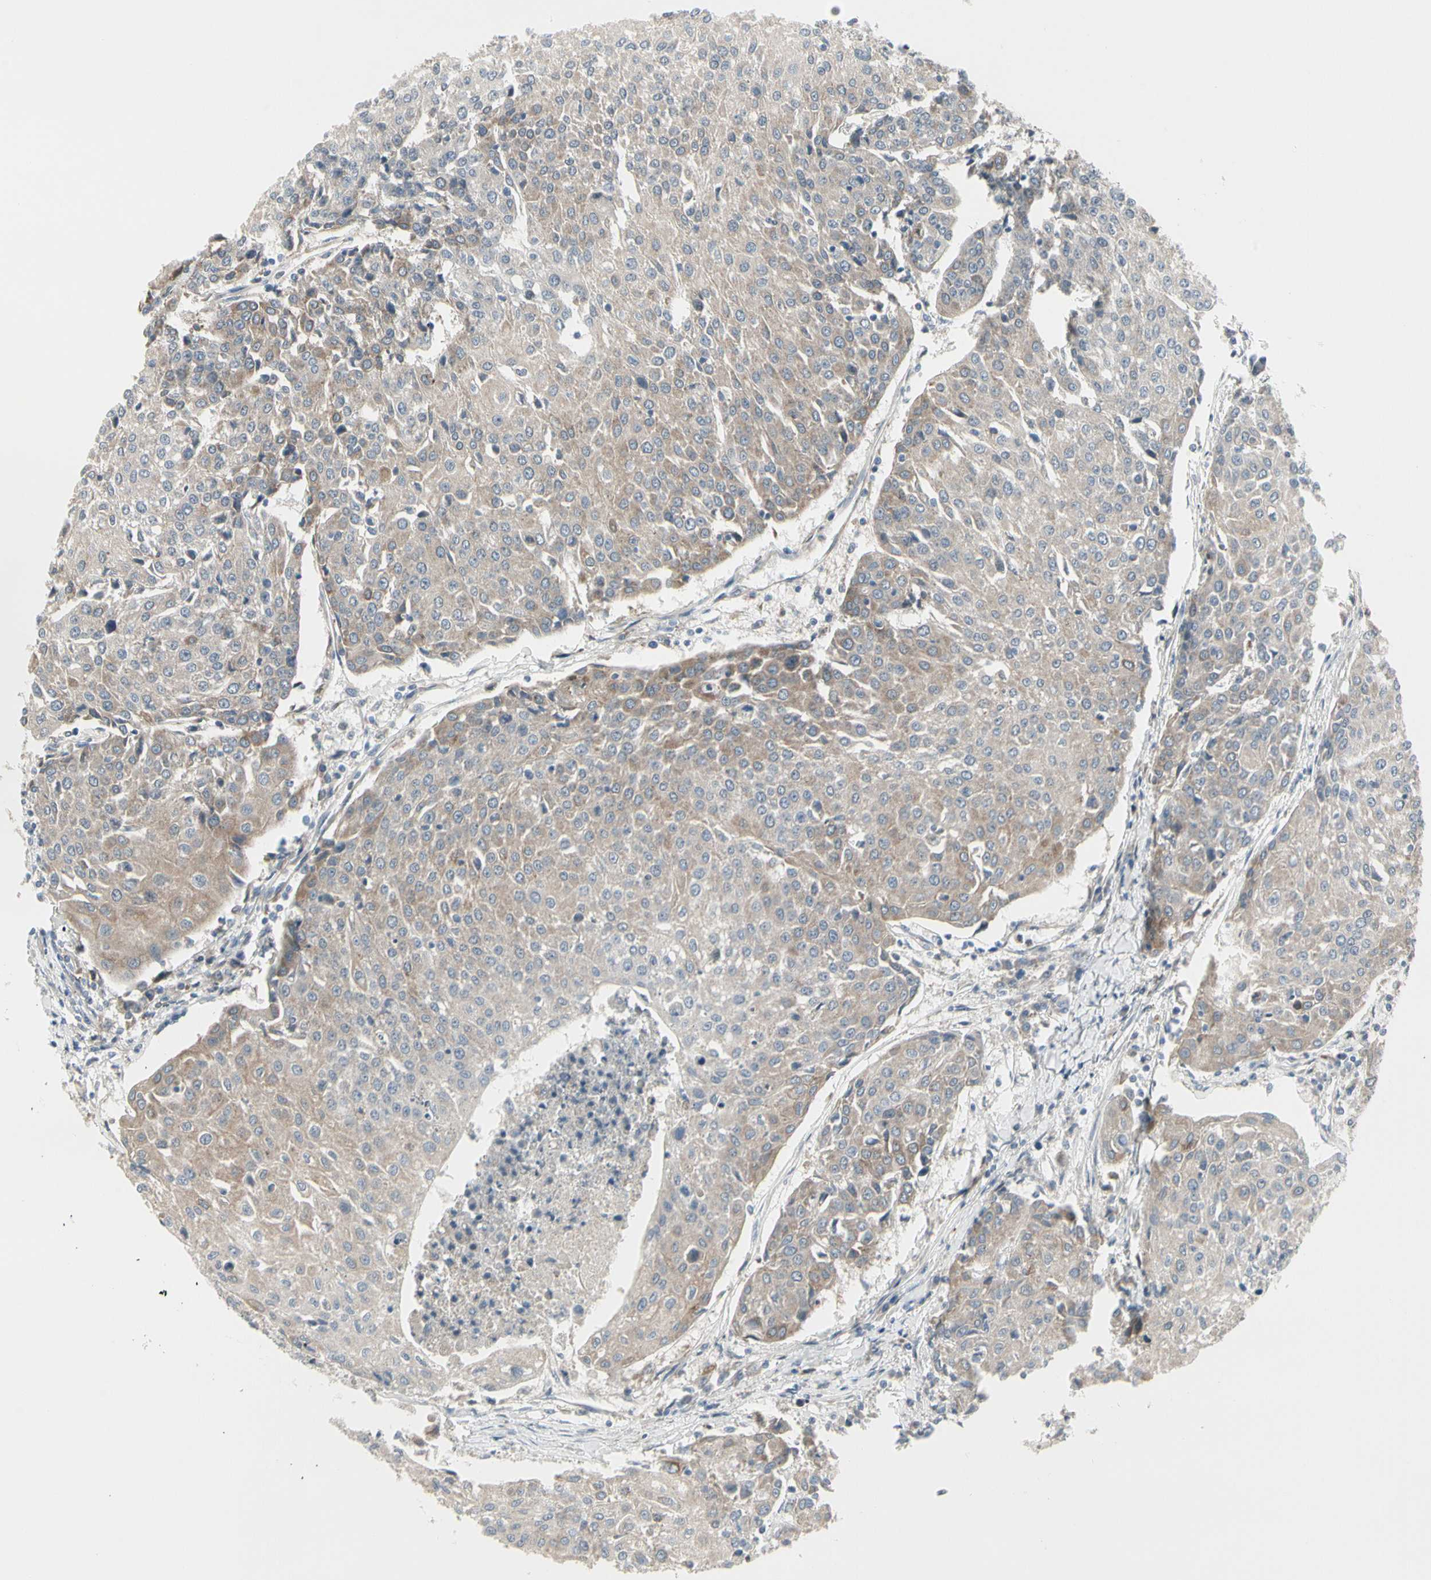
{"staining": {"intensity": "weak", "quantity": "25%-75%", "location": "cytoplasmic/membranous"}, "tissue": "urothelial cancer", "cell_type": "Tumor cells", "image_type": "cancer", "snomed": [{"axis": "morphology", "description": "Urothelial carcinoma, High grade"}, {"axis": "topography", "description": "Urinary bladder"}], "caption": "Immunohistochemical staining of high-grade urothelial carcinoma demonstrates low levels of weak cytoplasmic/membranous protein positivity in approximately 25%-75% of tumor cells.", "gene": "GRN", "patient": {"sex": "female", "age": 85}}